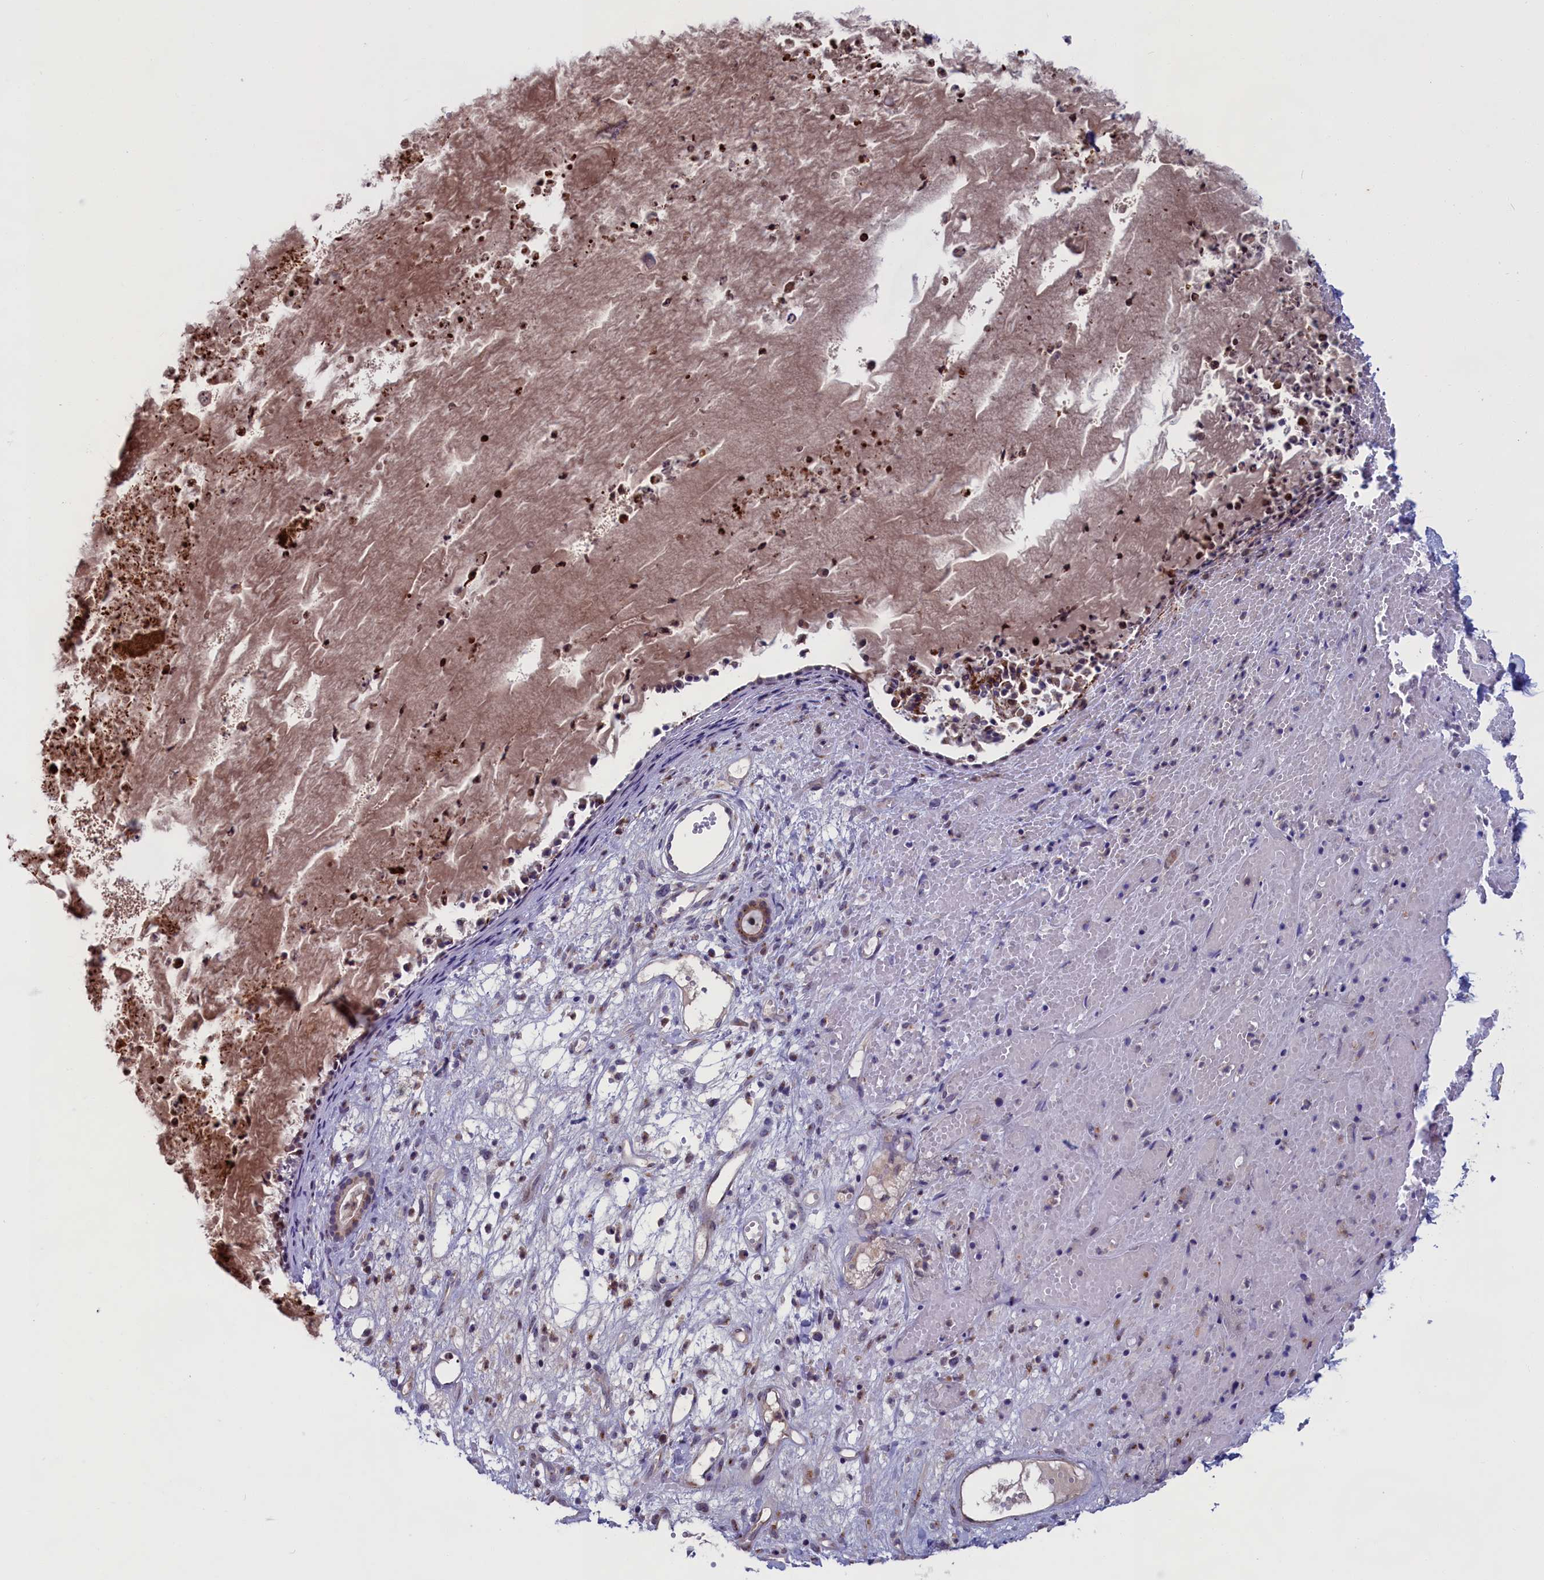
{"staining": {"intensity": "strong", "quantity": "25%-75%", "location": "cytoplasmic/membranous"}, "tissue": "nasopharynx", "cell_type": "Respiratory epithelial cells", "image_type": "normal", "snomed": [{"axis": "morphology", "description": "Normal tissue, NOS"}, {"axis": "topography", "description": "Nasopharynx"}], "caption": "A brown stain shows strong cytoplasmic/membranous positivity of a protein in respiratory epithelial cells of normal human nasopharynx. The protein is shown in brown color, while the nuclei are stained blue.", "gene": "LIG1", "patient": {"sex": "male", "age": 22}}